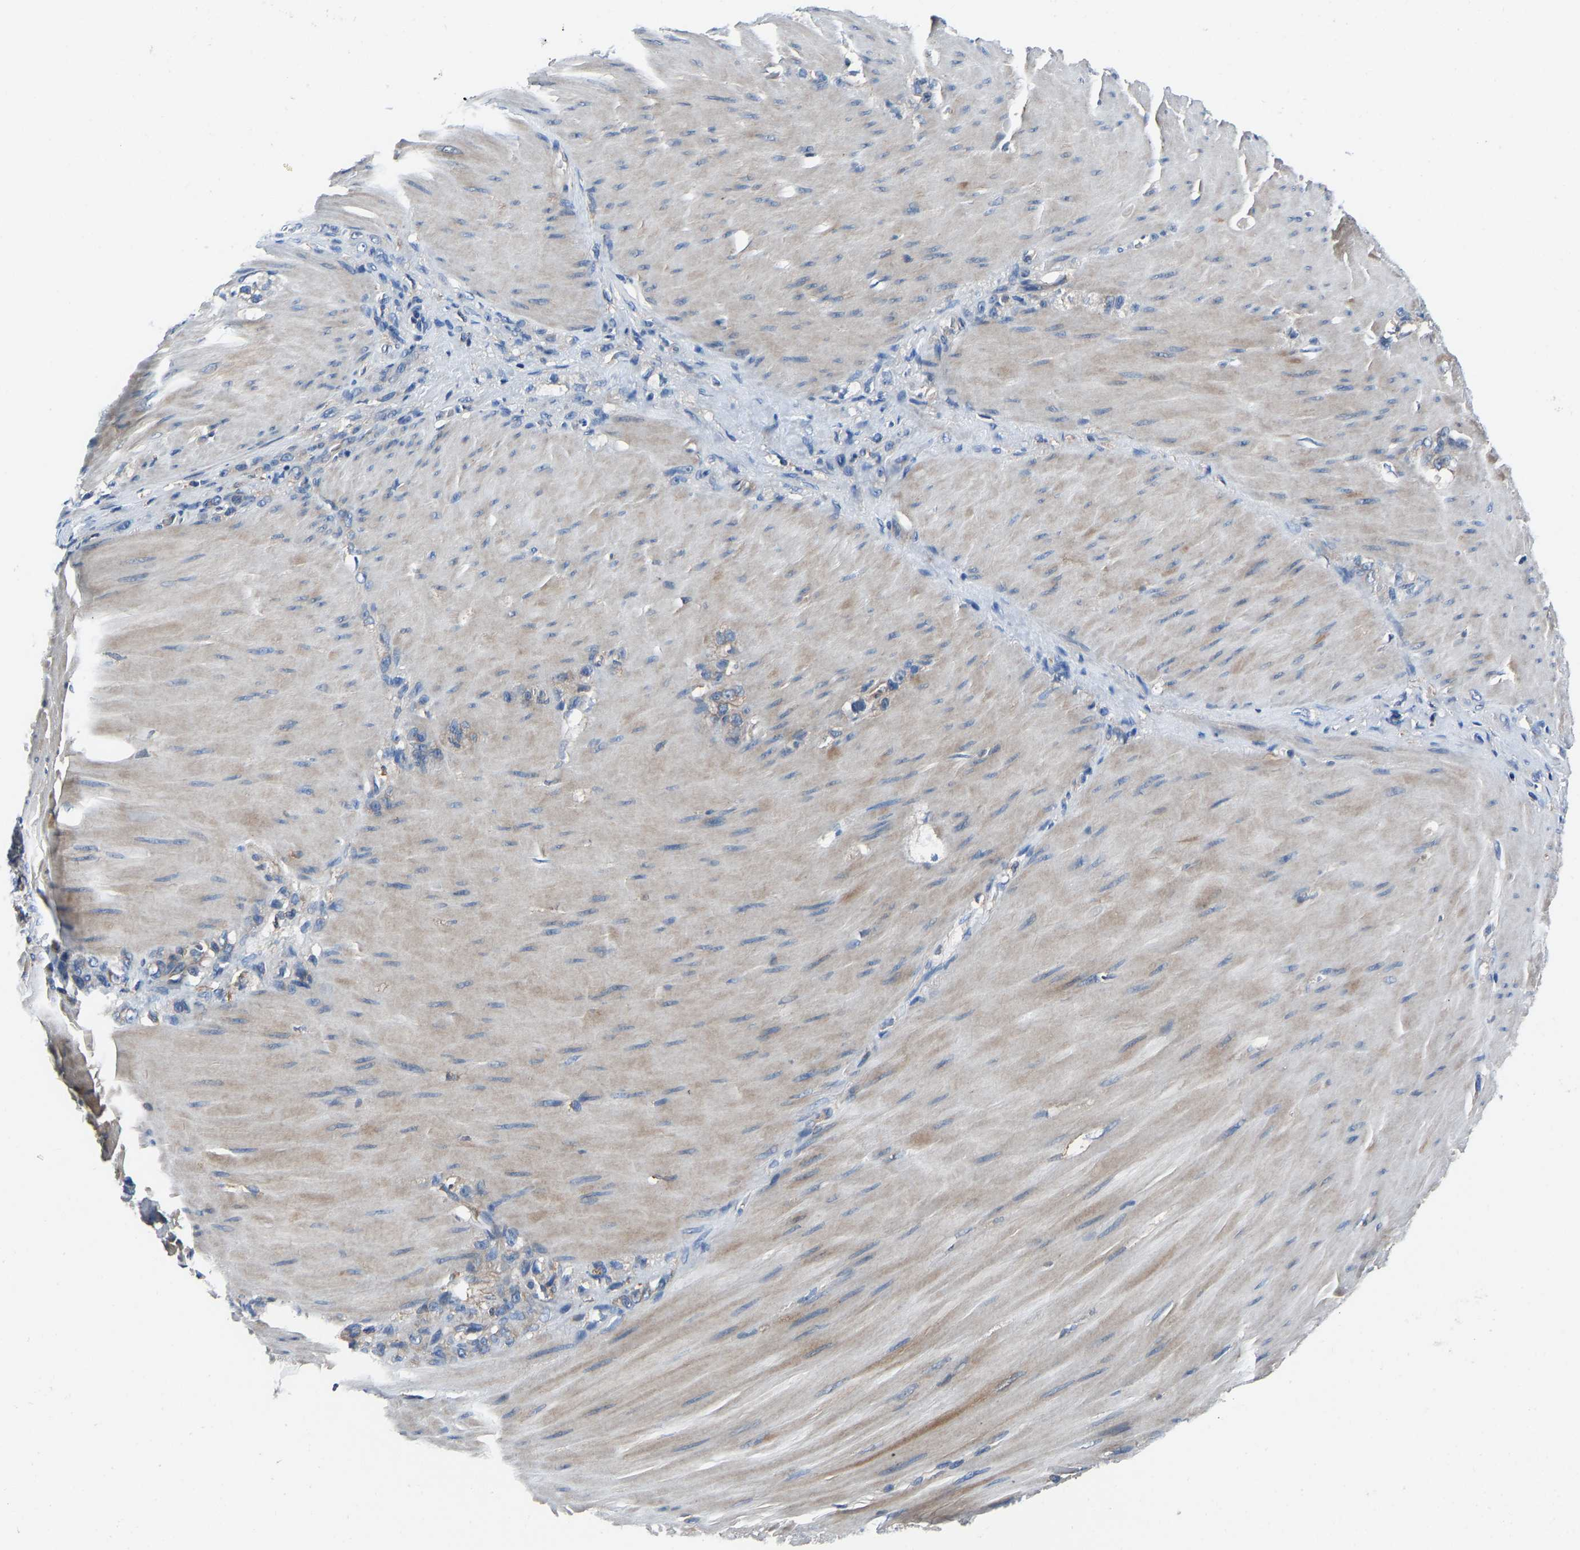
{"staining": {"intensity": "weak", "quantity": "<25%", "location": "cytoplasmic/membranous"}, "tissue": "stomach cancer", "cell_type": "Tumor cells", "image_type": "cancer", "snomed": [{"axis": "morphology", "description": "Normal tissue, NOS"}, {"axis": "morphology", "description": "Adenocarcinoma, NOS"}, {"axis": "topography", "description": "Stomach"}], "caption": "This image is of stomach adenocarcinoma stained with IHC to label a protein in brown with the nuclei are counter-stained blue. There is no positivity in tumor cells.", "gene": "PRKAR1A", "patient": {"sex": "male", "age": 82}}